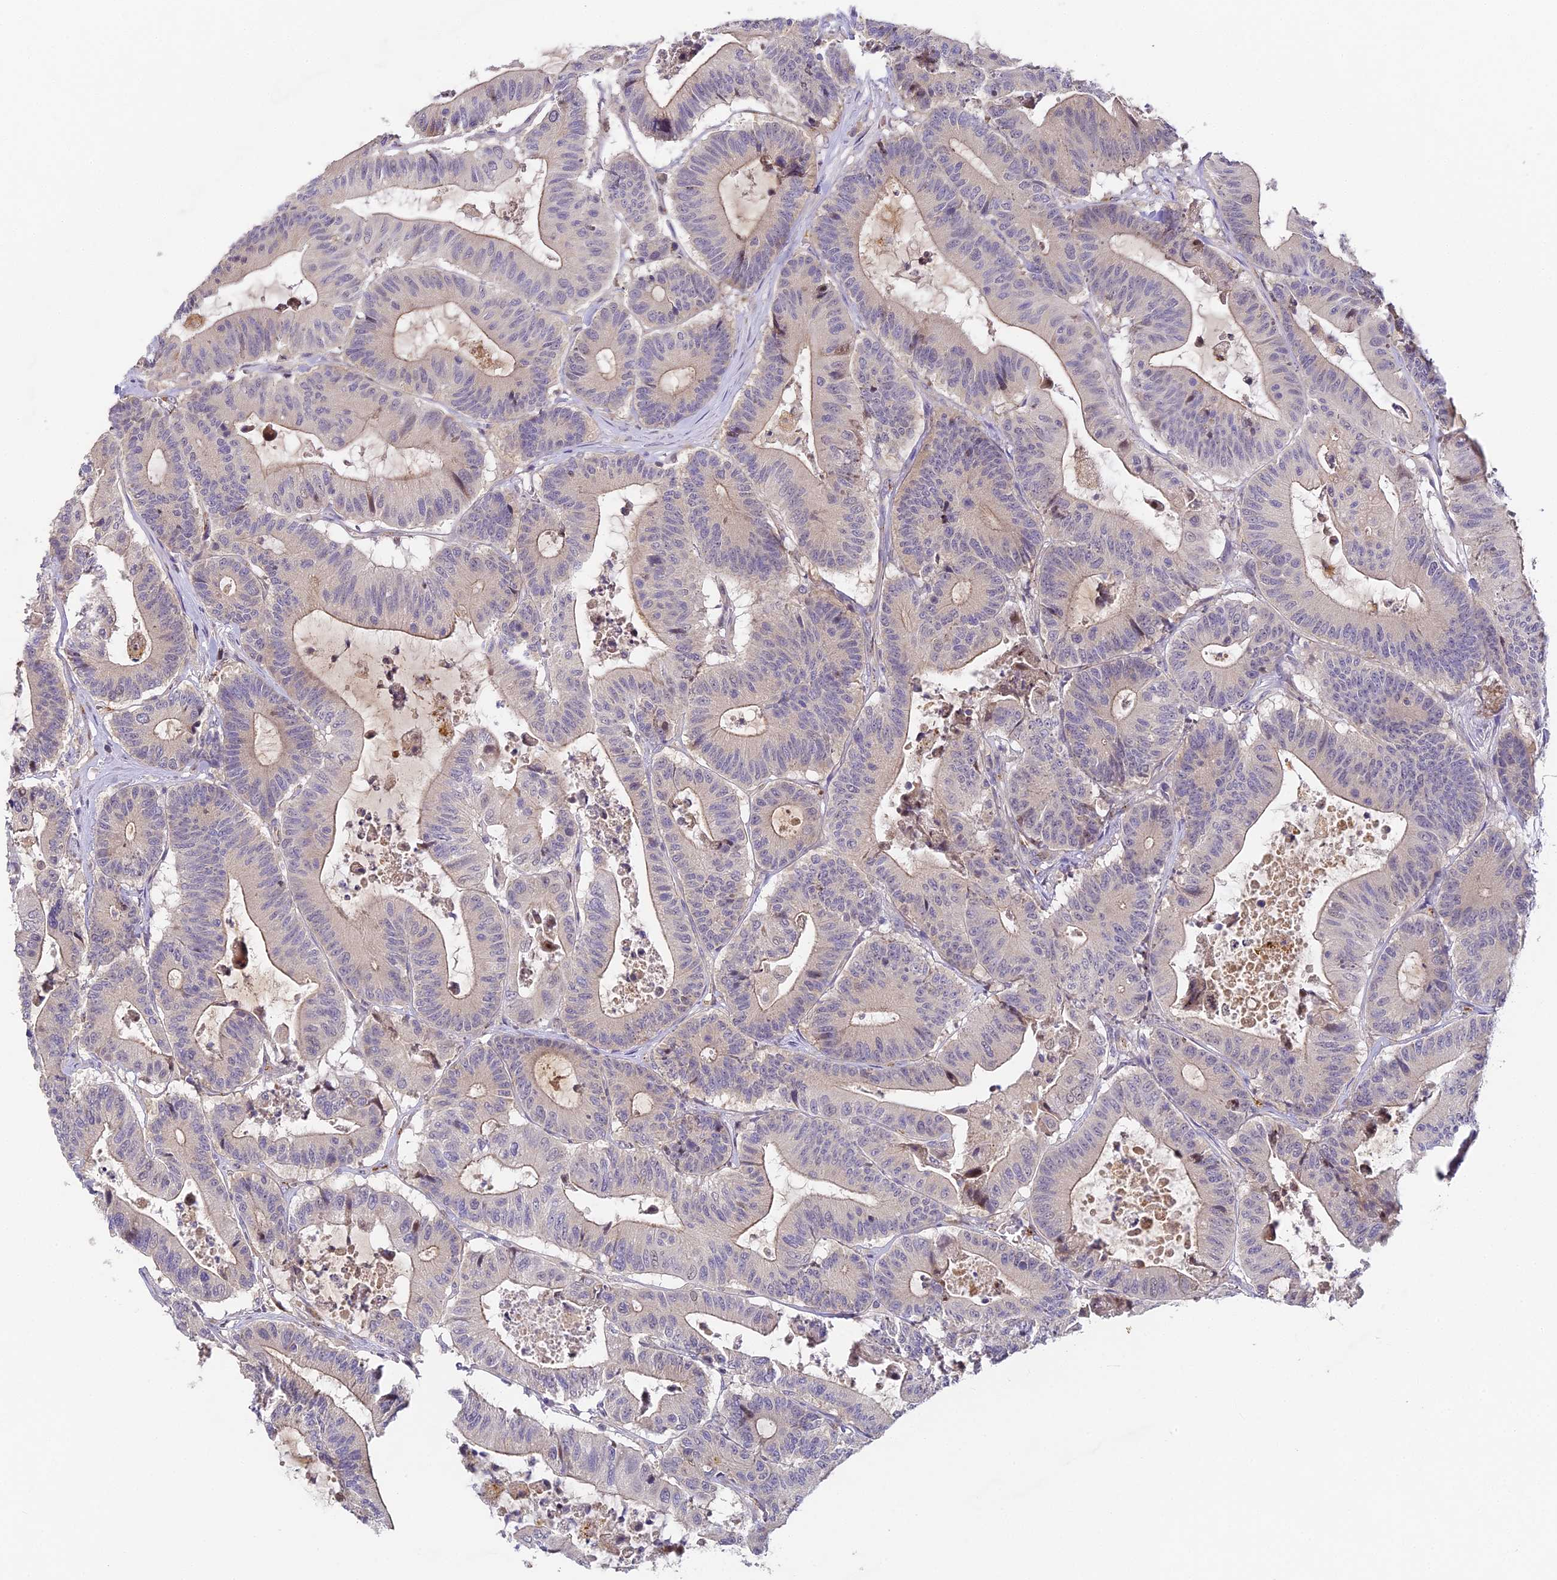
{"staining": {"intensity": "weak", "quantity": "<25%", "location": "cytoplasmic/membranous"}, "tissue": "colorectal cancer", "cell_type": "Tumor cells", "image_type": "cancer", "snomed": [{"axis": "morphology", "description": "Adenocarcinoma, NOS"}, {"axis": "topography", "description": "Colon"}], "caption": "Immunohistochemistry (IHC) photomicrograph of neoplastic tissue: human colorectal cancer (adenocarcinoma) stained with DAB (3,3'-diaminobenzidine) demonstrates no significant protein expression in tumor cells.", "gene": "DNAAF10", "patient": {"sex": "female", "age": 84}}